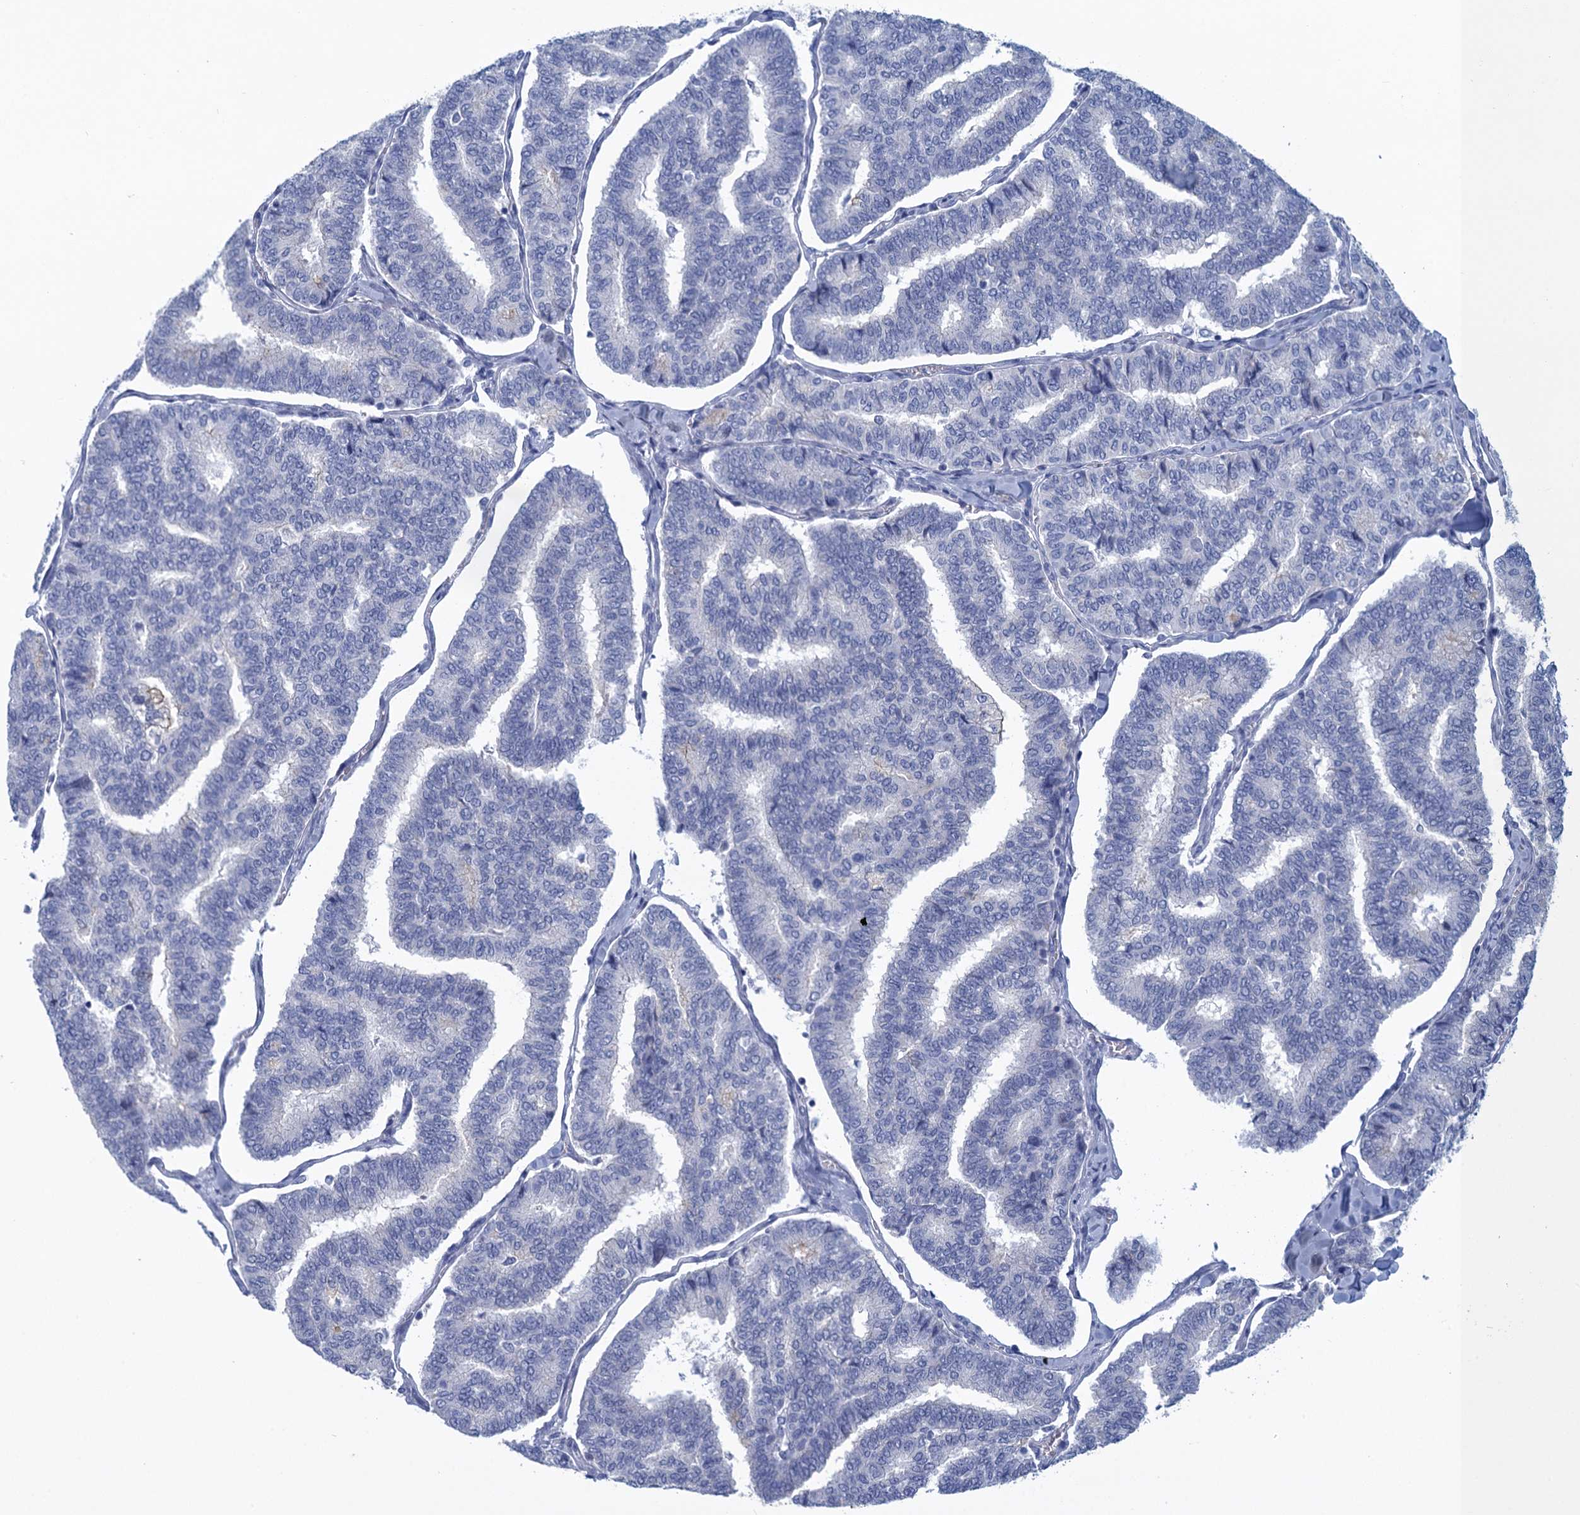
{"staining": {"intensity": "negative", "quantity": "none", "location": "none"}, "tissue": "thyroid cancer", "cell_type": "Tumor cells", "image_type": "cancer", "snomed": [{"axis": "morphology", "description": "Papillary adenocarcinoma, NOS"}, {"axis": "topography", "description": "Thyroid gland"}], "caption": "Immunohistochemistry (IHC) micrograph of human thyroid cancer stained for a protein (brown), which reveals no expression in tumor cells.", "gene": "SCEL", "patient": {"sex": "female", "age": 35}}